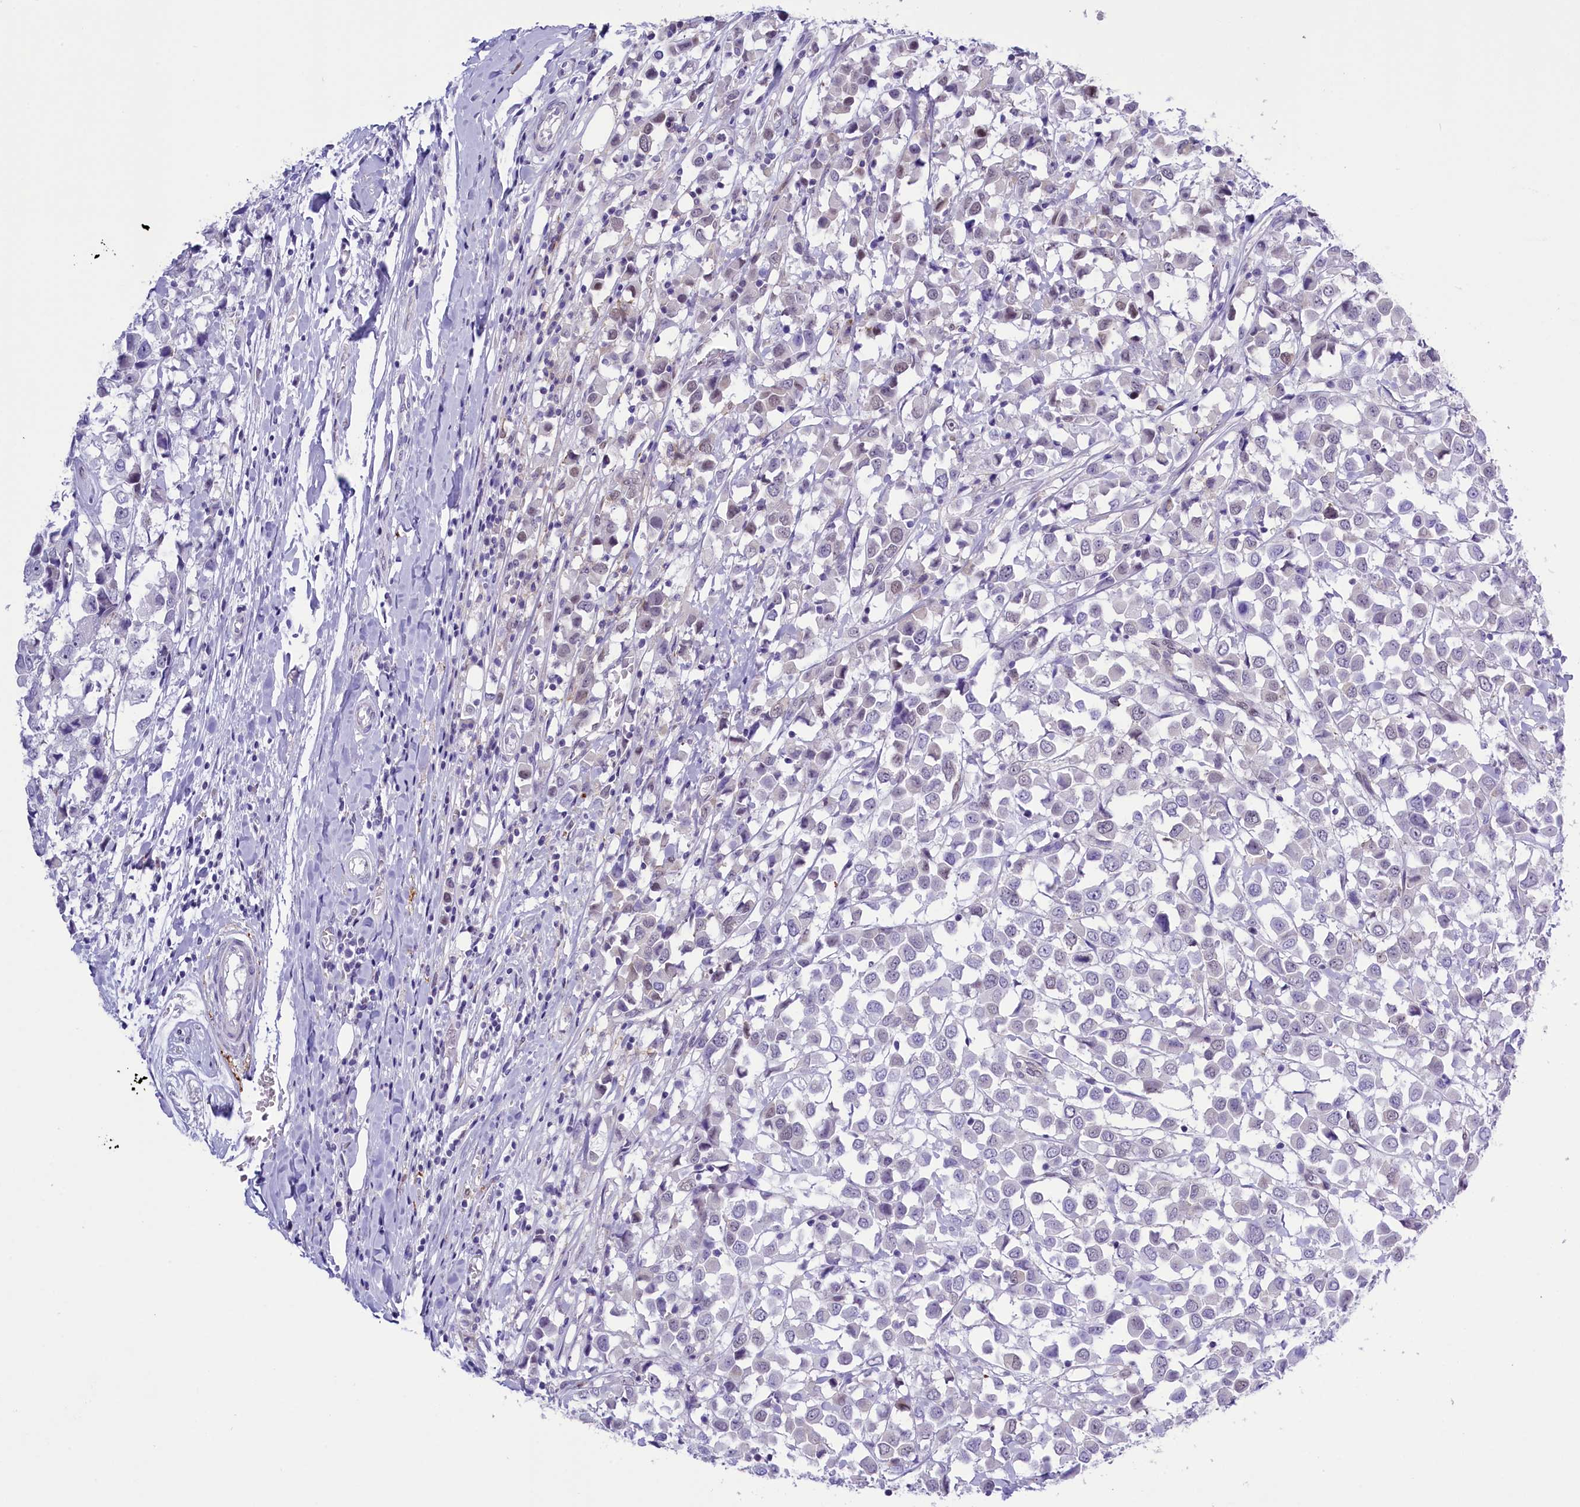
{"staining": {"intensity": "negative", "quantity": "none", "location": "none"}, "tissue": "breast cancer", "cell_type": "Tumor cells", "image_type": "cancer", "snomed": [{"axis": "morphology", "description": "Duct carcinoma"}, {"axis": "topography", "description": "Breast"}], "caption": "The immunohistochemistry (IHC) histopathology image has no significant positivity in tumor cells of breast cancer (infiltrating ductal carcinoma) tissue. (DAB immunohistochemistry visualized using brightfield microscopy, high magnification).", "gene": "RPS6KB1", "patient": {"sex": "female", "age": 61}}